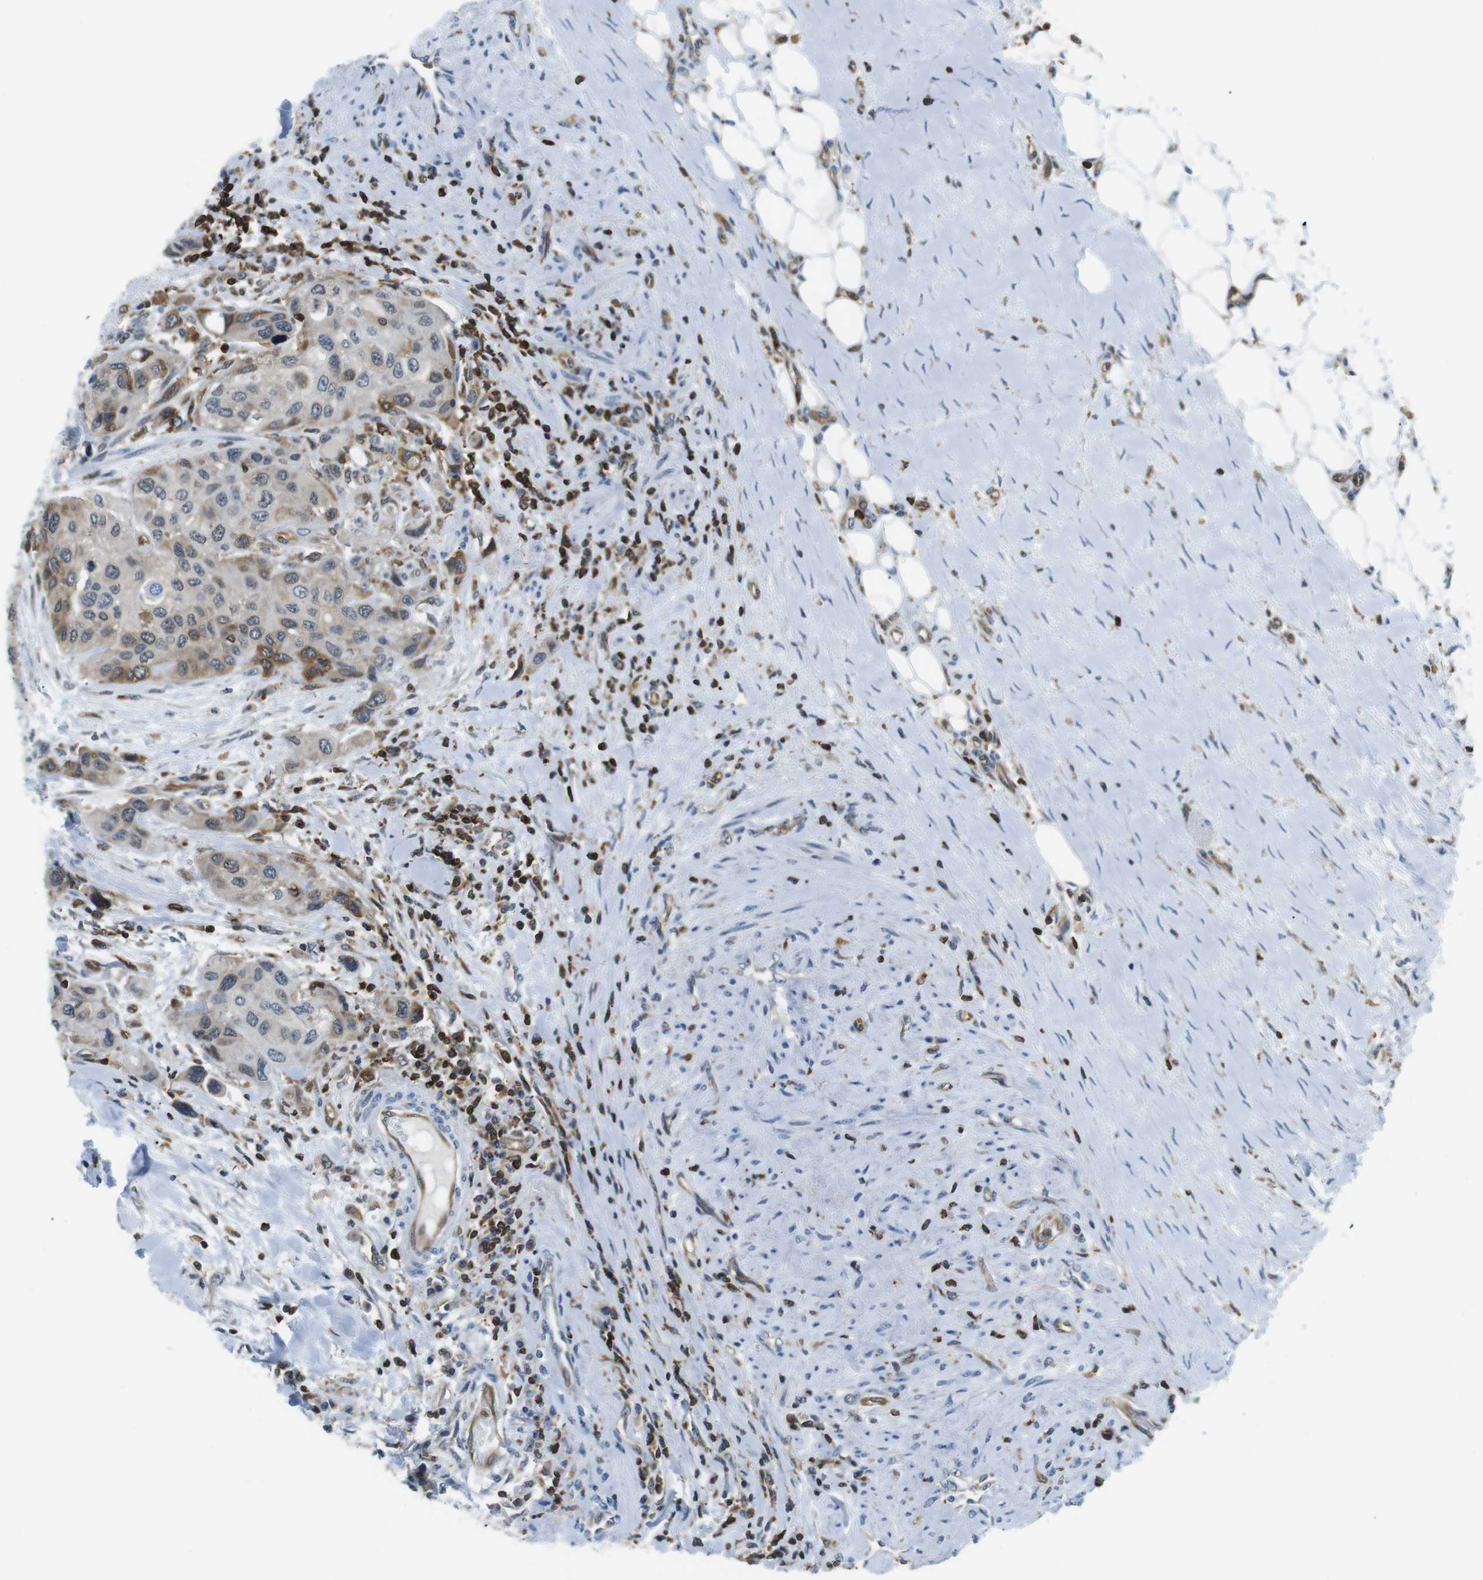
{"staining": {"intensity": "moderate", "quantity": "<25%", "location": "cytoplasmic/membranous"}, "tissue": "urothelial cancer", "cell_type": "Tumor cells", "image_type": "cancer", "snomed": [{"axis": "morphology", "description": "Urothelial carcinoma, High grade"}, {"axis": "topography", "description": "Urinary bladder"}], "caption": "Immunohistochemistry staining of urothelial cancer, which demonstrates low levels of moderate cytoplasmic/membranous staining in about <25% of tumor cells indicating moderate cytoplasmic/membranous protein staining. The staining was performed using DAB (3,3'-diaminobenzidine) (brown) for protein detection and nuclei were counterstained in hematoxylin (blue).", "gene": "STK10", "patient": {"sex": "female", "age": 56}}